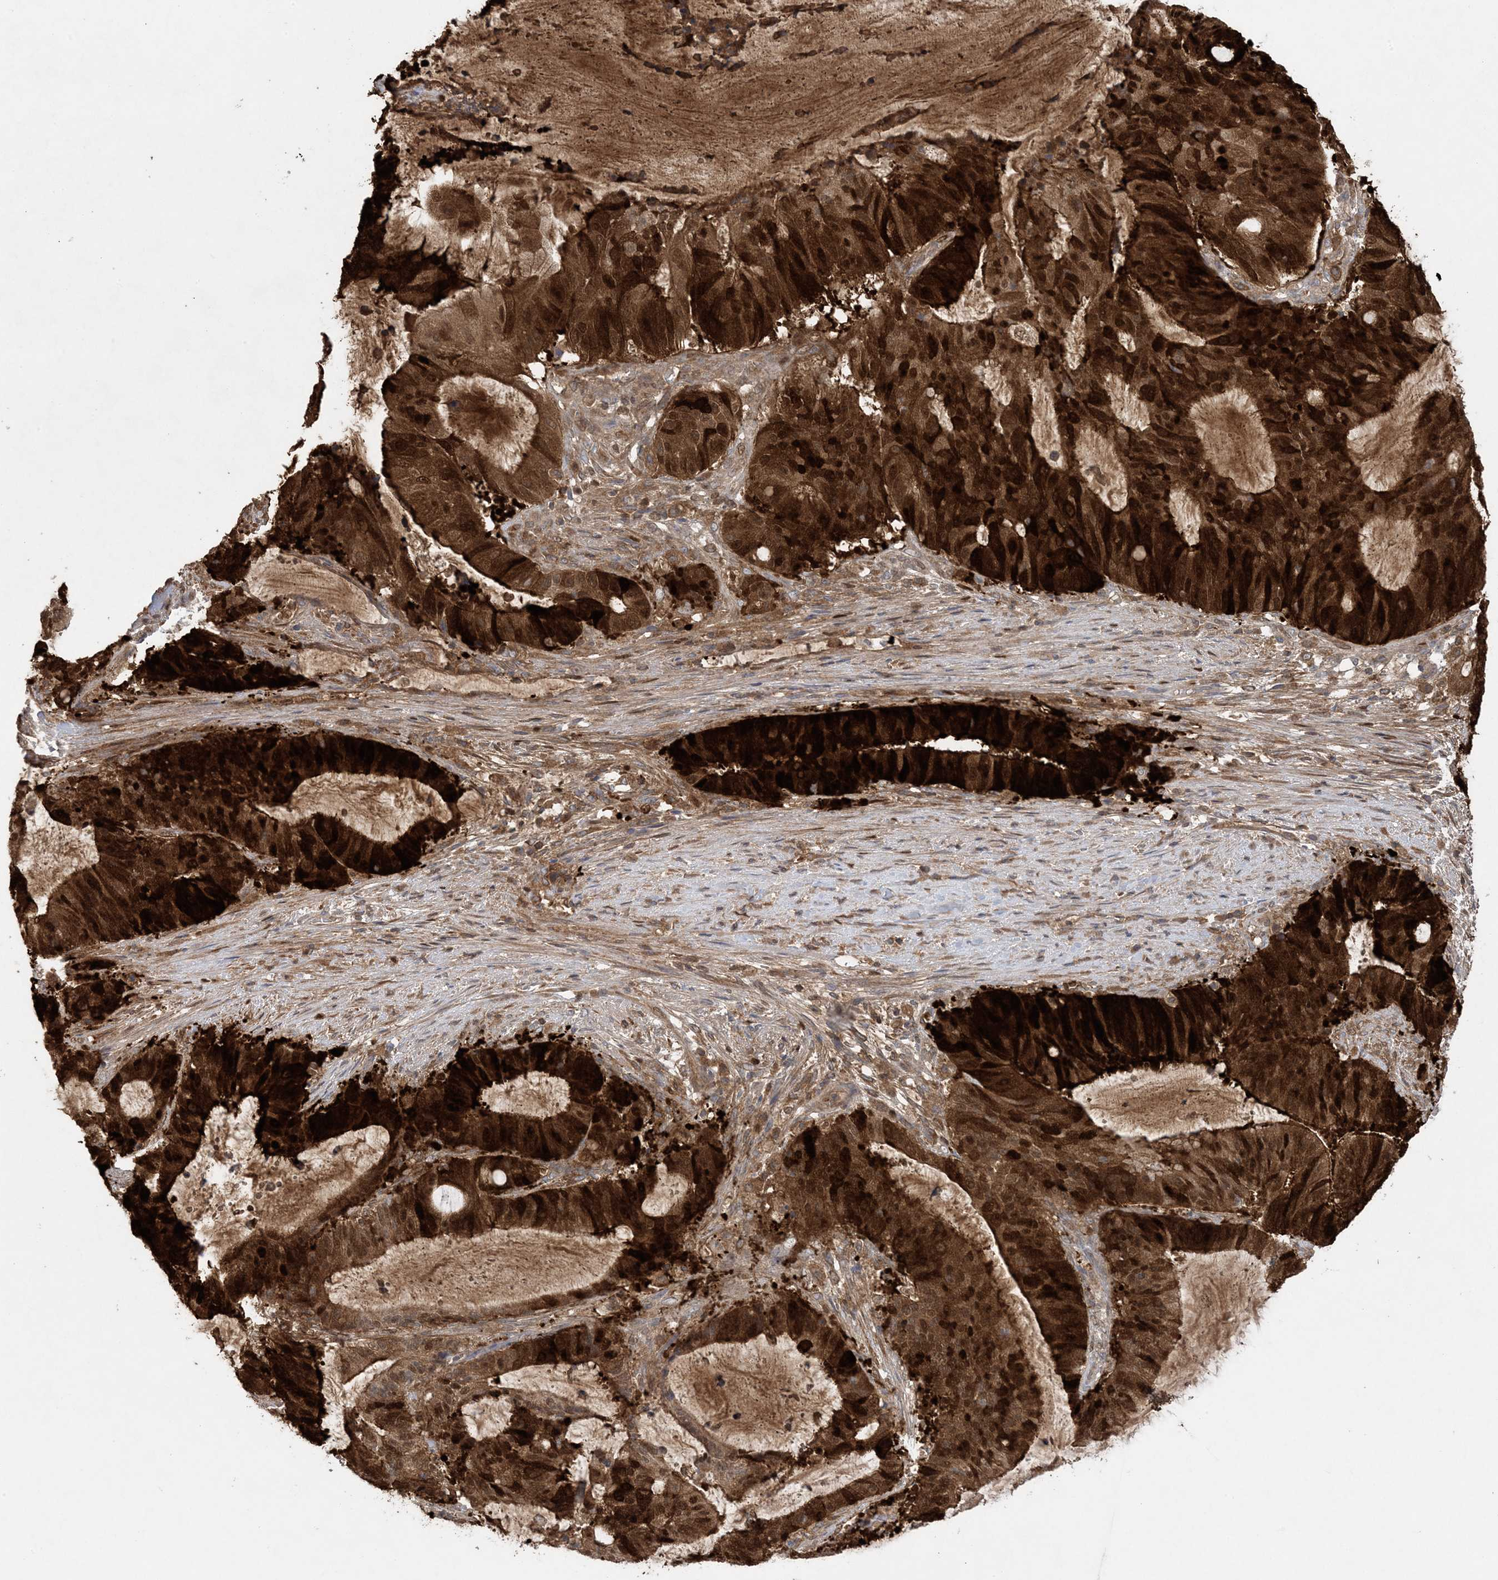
{"staining": {"intensity": "strong", "quantity": ">75%", "location": "cytoplasmic/membranous,nuclear"}, "tissue": "liver cancer", "cell_type": "Tumor cells", "image_type": "cancer", "snomed": [{"axis": "morphology", "description": "Normal tissue, NOS"}, {"axis": "morphology", "description": "Cholangiocarcinoma"}, {"axis": "topography", "description": "Liver"}, {"axis": "topography", "description": "Peripheral nerve tissue"}], "caption": "Protein staining reveals strong cytoplasmic/membranous and nuclear positivity in approximately >75% of tumor cells in liver cholangiocarcinoma.", "gene": "HMGCS1", "patient": {"sex": "female", "age": 73}}